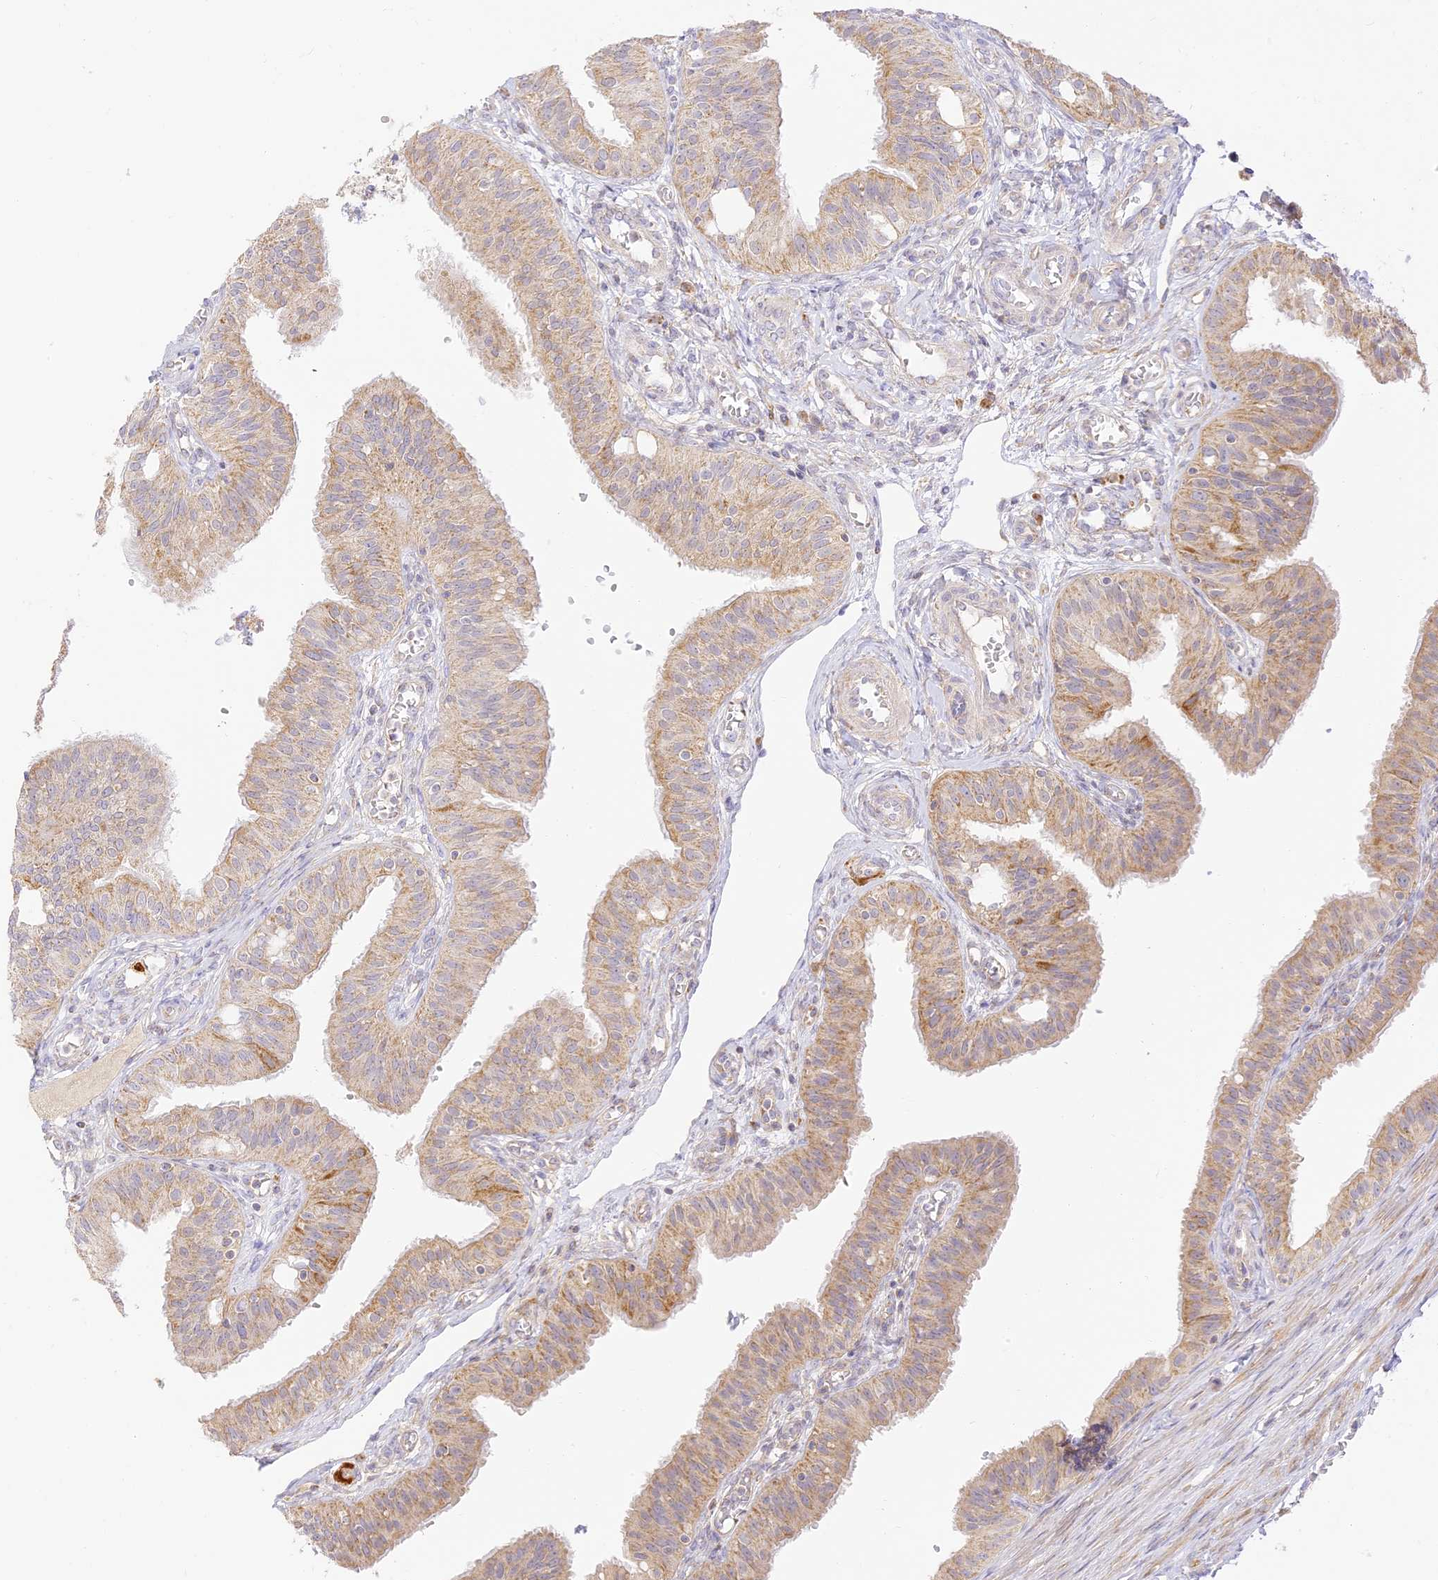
{"staining": {"intensity": "moderate", "quantity": ">75%", "location": "cytoplasmic/membranous"}, "tissue": "fallopian tube", "cell_type": "Glandular cells", "image_type": "normal", "snomed": [{"axis": "morphology", "description": "Normal tissue, NOS"}, {"axis": "topography", "description": "Fallopian tube"}, {"axis": "topography", "description": "Ovary"}], "caption": "Immunohistochemistry (IHC) staining of benign fallopian tube, which exhibits medium levels of moderate cytoplasmic/membranous expression in approximately >75% of glandular cells indicating moderate cytoplasmic/membranous protein expression. The staining was performed using DAB (brown) for protein detection and nuclei were counterstained in hematoxylin (blue).", "gene": "LRRC15", "patient": {"sex": "female", "age": 42}}